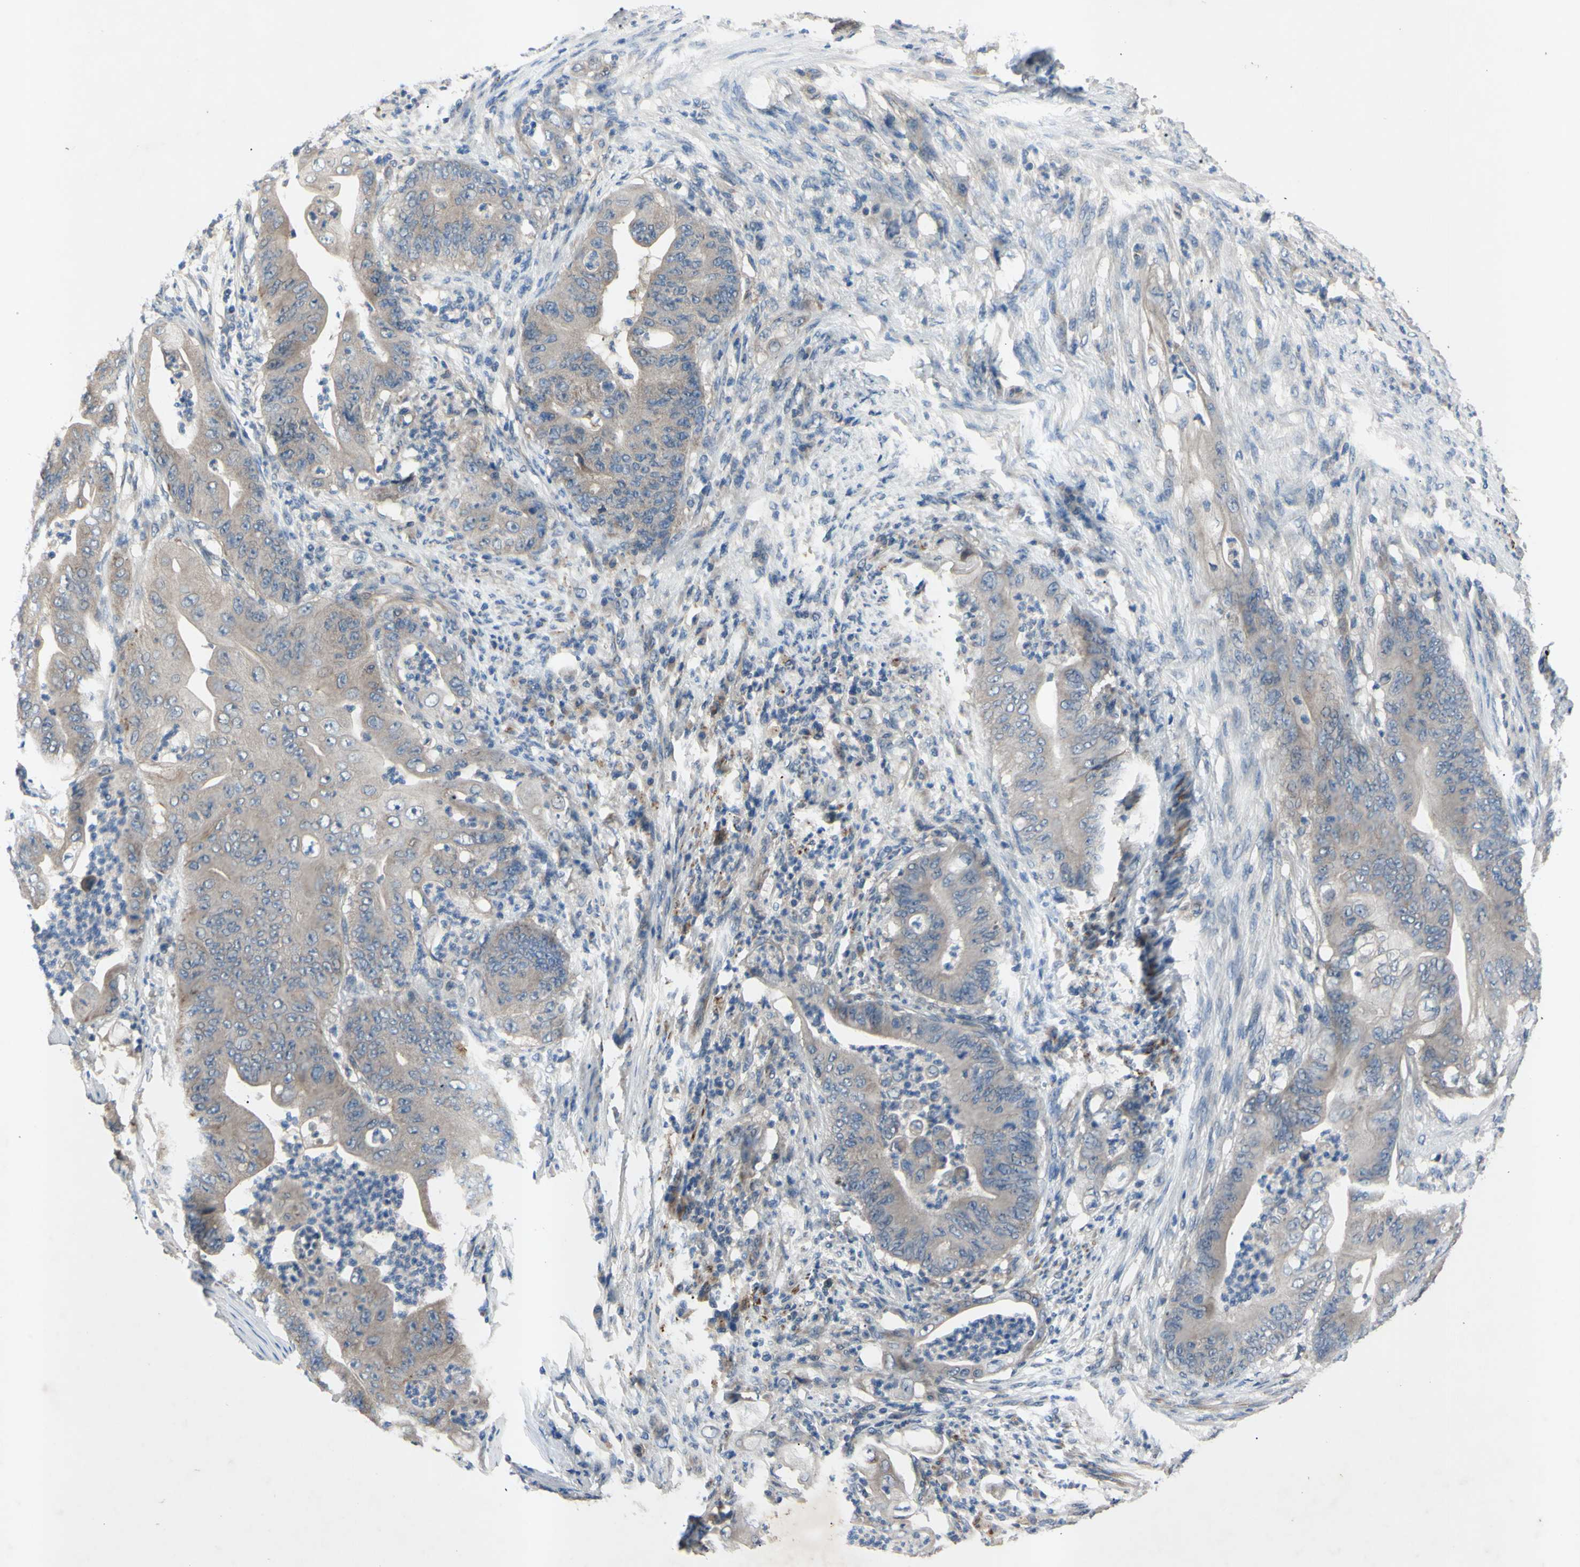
{"staining": {"intensity": "weak", "quantity": "<25%", "location": "cytoplasmic/membranous"}, "tissue": "stomach cancer", "cell_type": "Tumor cells", "image_type": "cancer", "snomed": [{"axis": "morphology", "description": "Adenocarcinoma, NOS"}, {"axis": "topography", "description": "Stomach"}], "caption": "IHC micrograph of neoplastic tissue: human adenocarcinoma (stomach) stained with DAB displays no significant protein staining in tumor cells.", "gene": "HILPDA", "patient": {"sex": "female", "age": 73}}